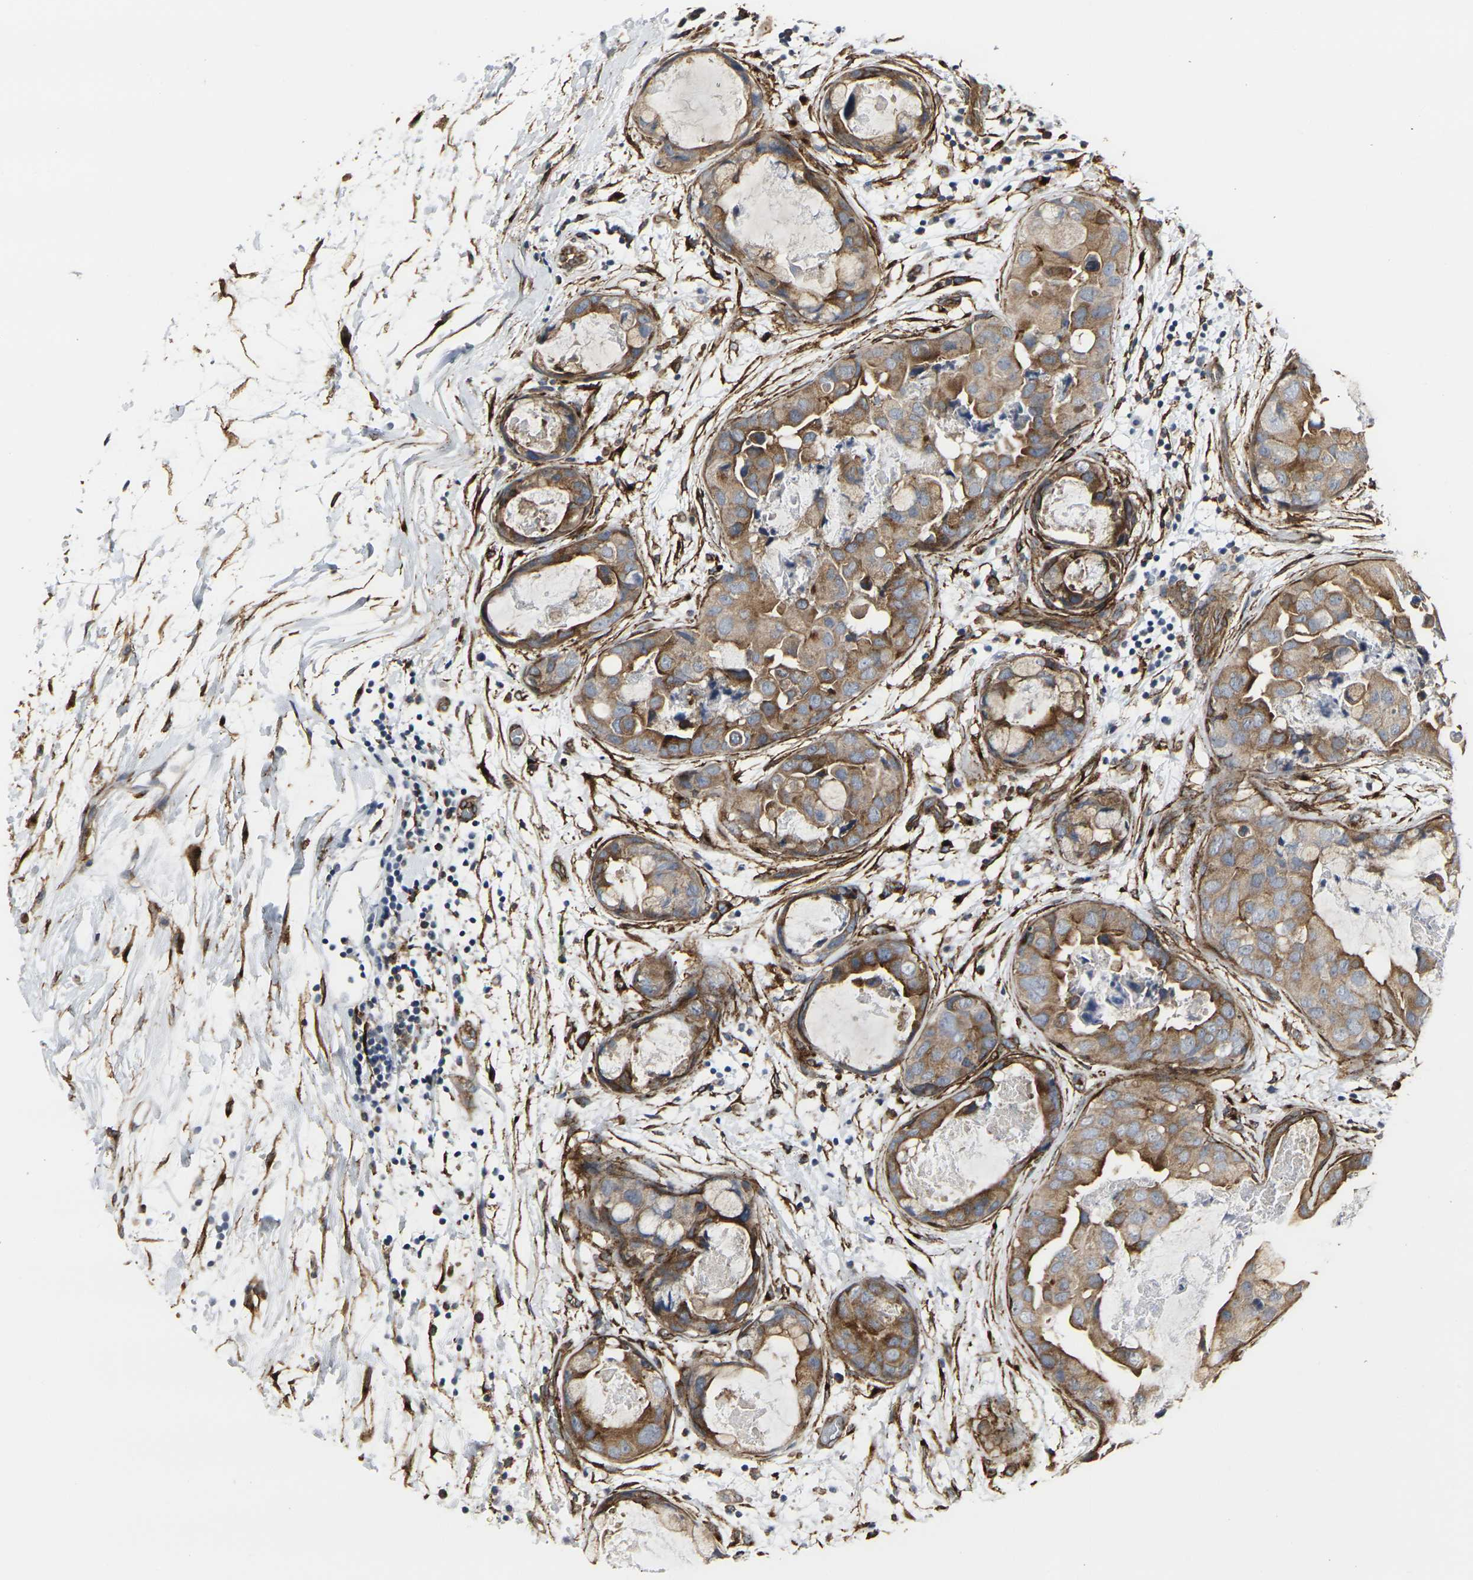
{"staining": {"intensity": "moderate", "quantity": ">75%", "location": "cytoplasmic/membranous"}, "tissue": "breast cancer", "cell_type": "Tumor cells", "image_type": "cancer", "snomed": [{"axis": "morphology", "description": "Duct carcinoma"}, {"axis": "topography", "description": "Breast"}], "caption": "Human breast cancer (invasive ductal carcinoma) stained for a protein (brown) demonstrates moderate cytoplasmic/membranous positive expression in approximately >75% of tumor cells.", "gene": "MYOF", "patient": {"sex": "female", "age": 40}}